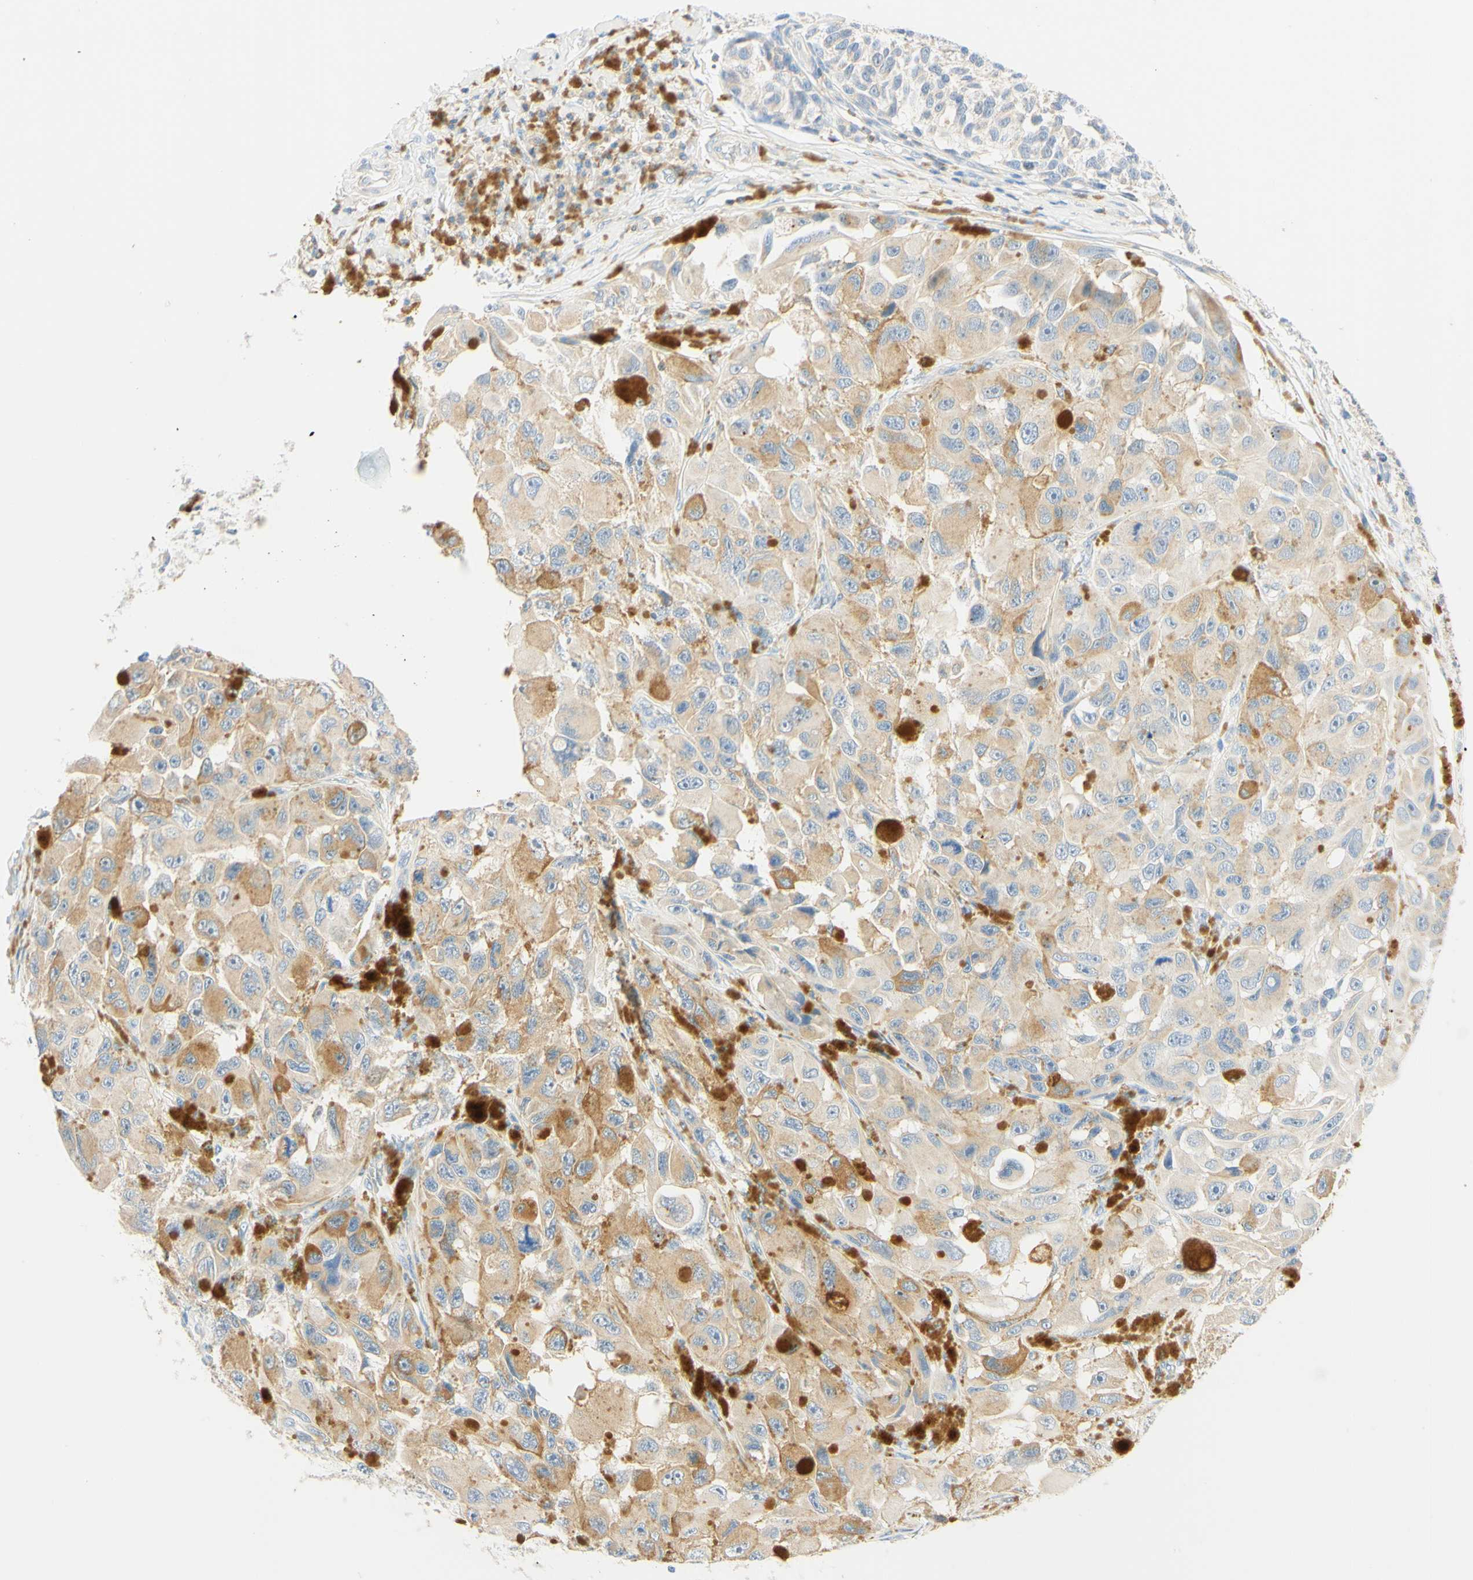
{"staining": {"intensity": "weak", "quantity": "25%-75%", "location": "cytoplasmic/membranous"}, "tissue": "melanoma", "cell_type": "Tumor cells", "image_type": "cancer", "snomed": [{"axis": "morphology", "description": "Malignant melanoma, NOS"}, {"axis": "topography", "description": "Skin"}], "caption": "Immunohistochemistry (IHC) photomicrograph of neoplastic tissue: malignant melanoma stained using immunohistochemistry (IHC) exhibits low levels of weak protein expression localized specifically in the cytoplasmic/membranous of tumor cells, appearing as a cytoplasmic/membranous brown color.", "gene": "LAT", "patient": {"sex": "female", "age": 73}}